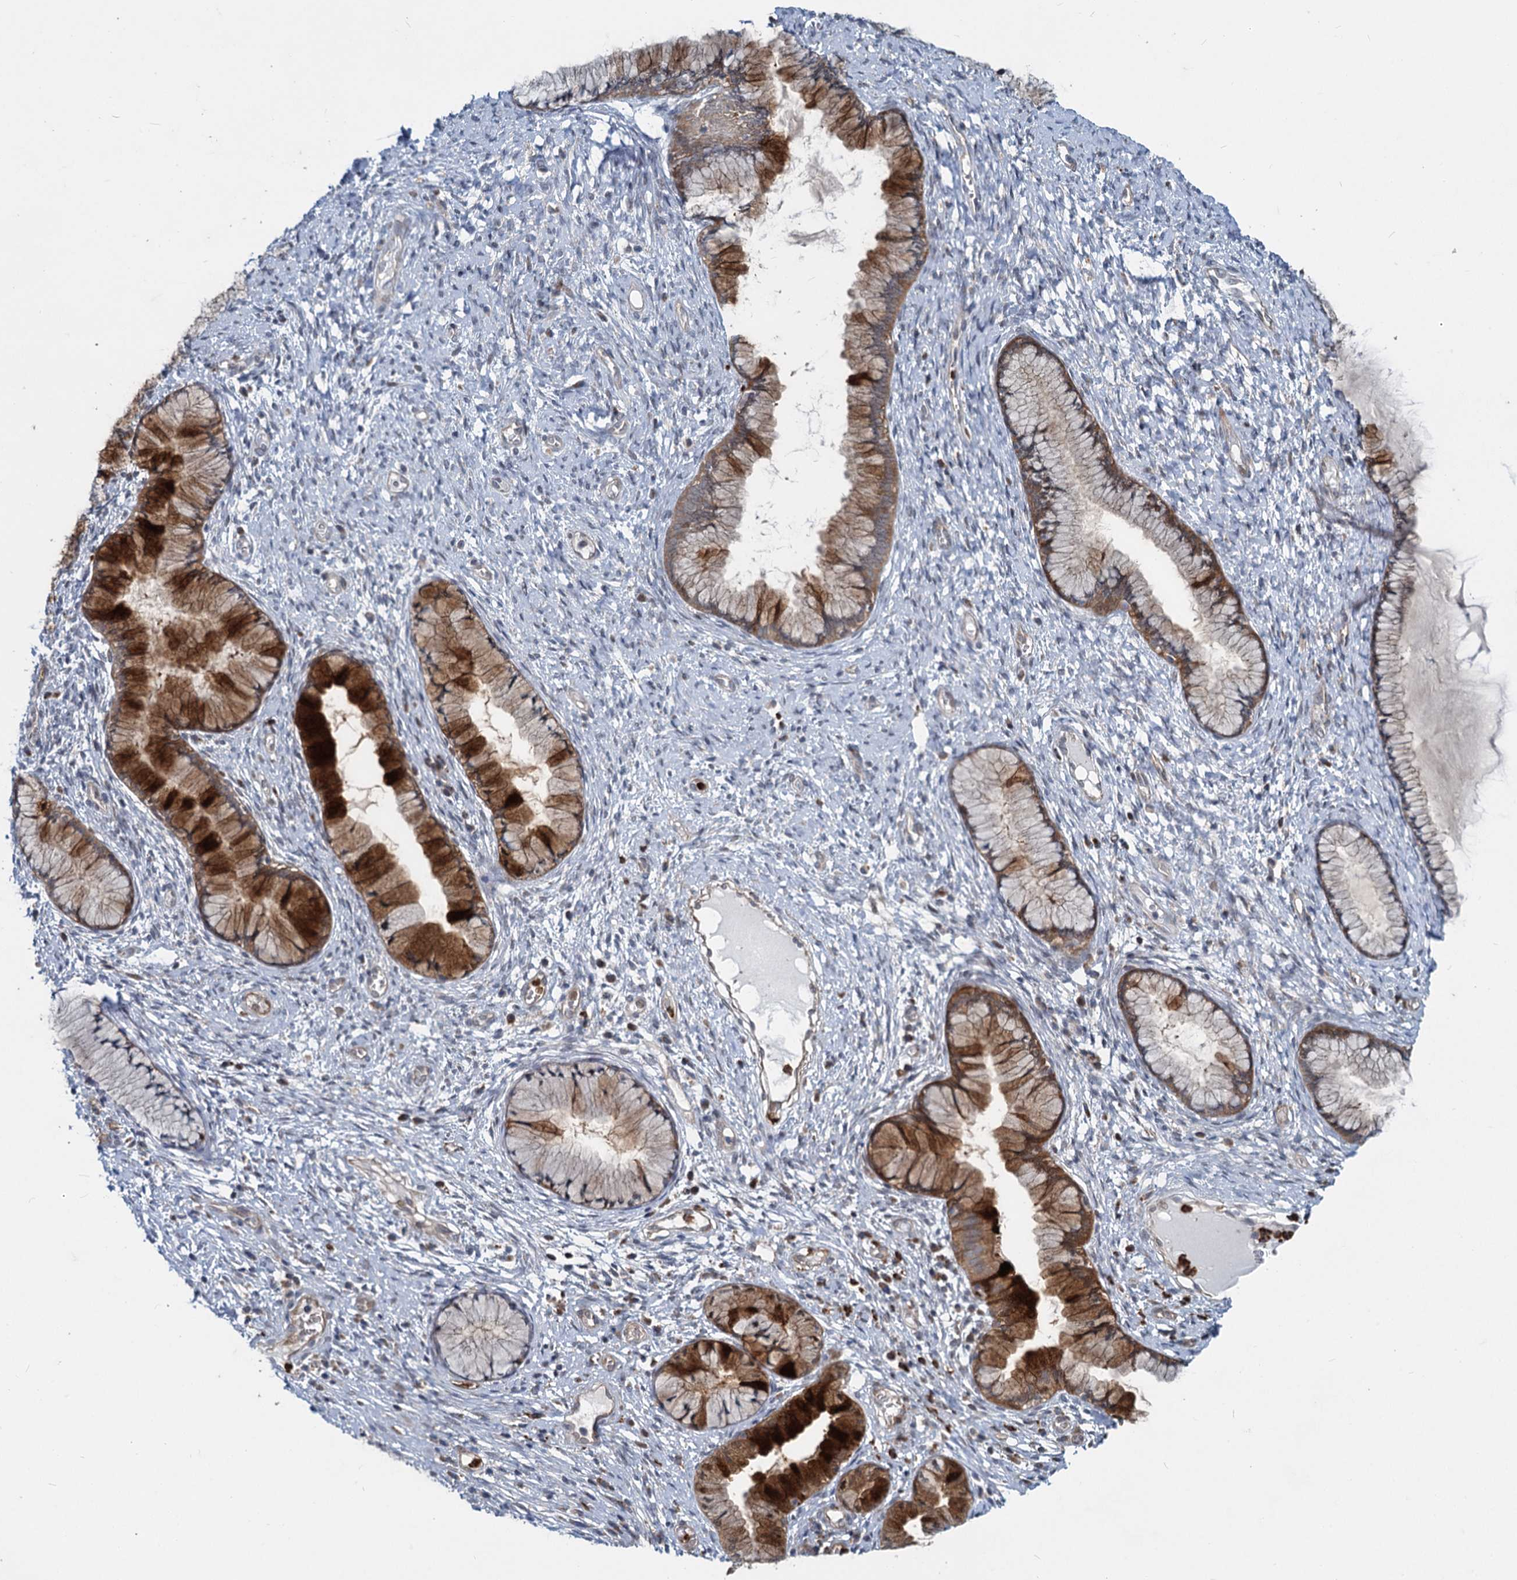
{"staining": {"intensity": "strong", "quantity": "25%-75%", "location": "cytoplasmic/membranous"}, "tissue": "cervix", "cell_type": "Glandular cells", "image_type": "normal", "snomed": [{"axis": "morphology", "description": "Normal tissue, NOS"}, {"axis": "topography", "description": "Cervix"}], "caption": "Cervix stained with IHC shows strong cytoplasmic/membranous positivity in about 25%-75% of glandular cells. (Brightfield microscopy of DAB IHC at high magnification).", "gene": "ADCY2", "patient": {"sex": "female", "age": 42}}